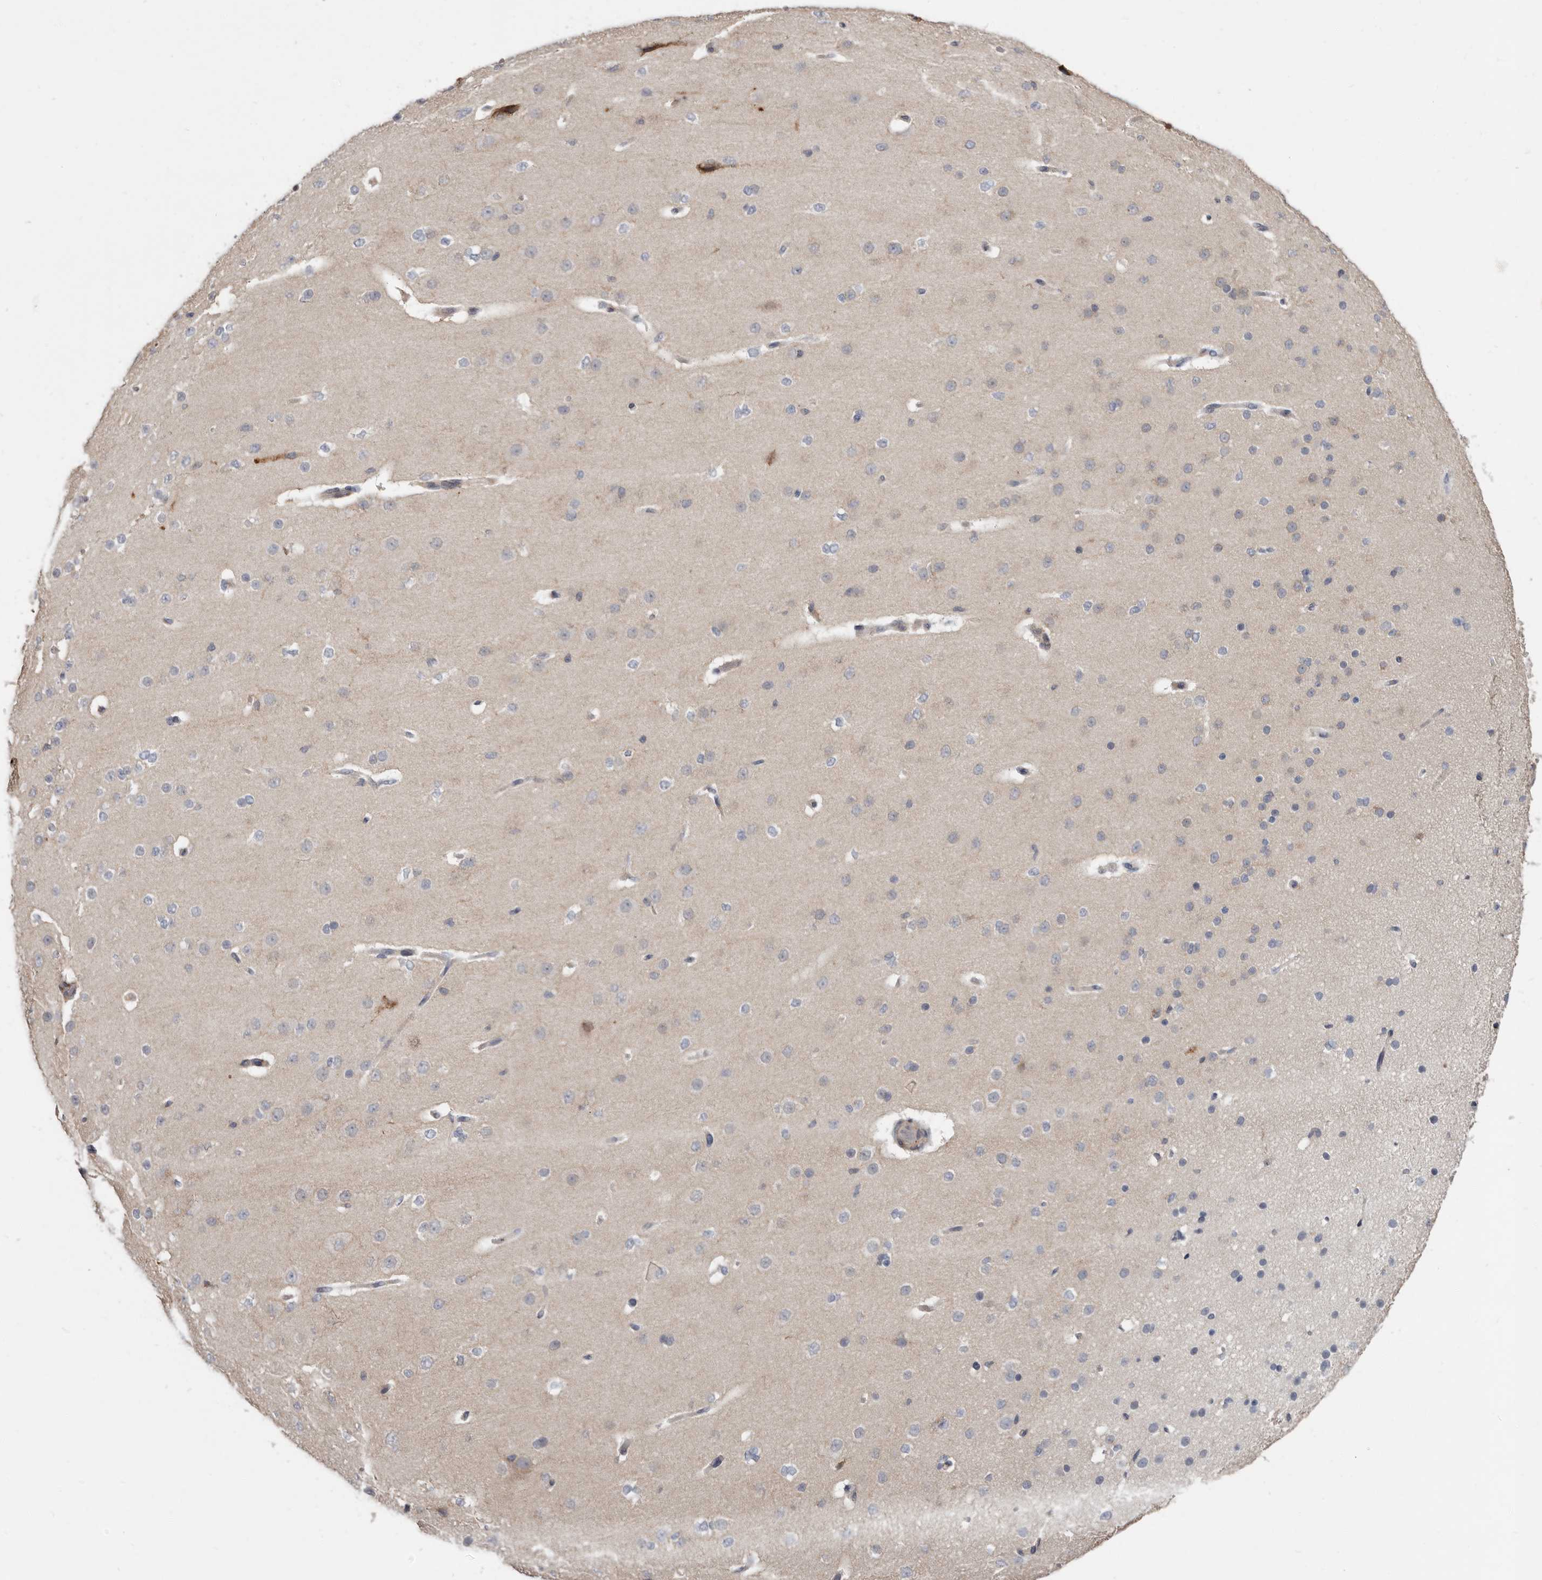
{"staining": {"intensity": "negative", "quantity": "none", "location": "none"}, "tissue": "cerebral cortex", "cell_type": "Endothelial cells", "image_type": "normal", "snomed": [{"axis": "morphology", "description": "Normal tissue, NOS"}, {"axis": "morphology", "description": "Developmental malformation"}, {"axis": "topography", "description": "Cerebral cortex"}], "caption": "Histopathology image shows no protein staining in endothelial cells of unremarkable cerebral cortex.", "gene": "KIF26B", "patient": {"sex": "female", "age": 30}}